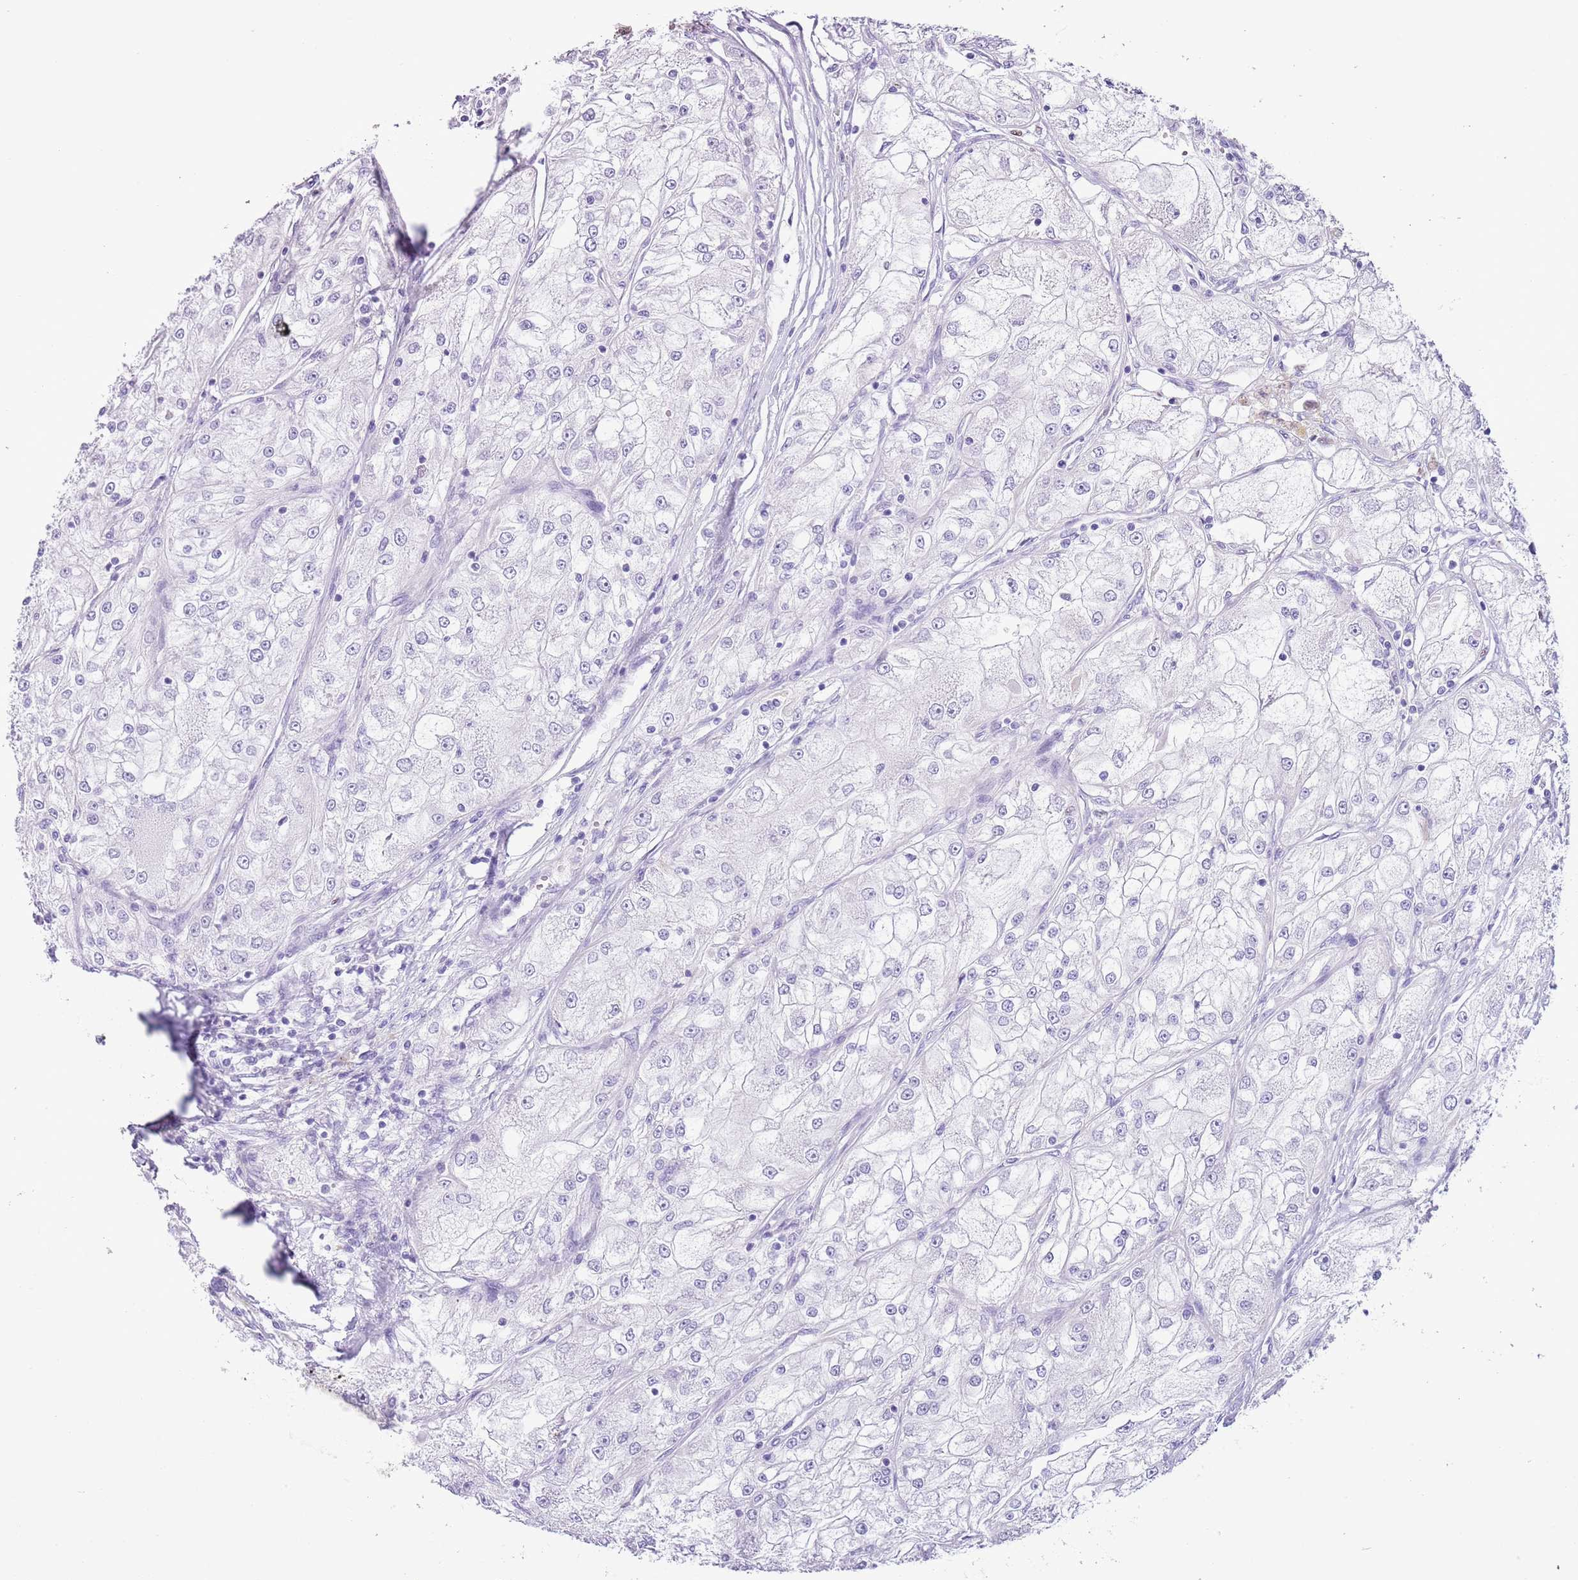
{"staining": {"intensity": "negative", "quantity": "none", "location": "none"}, "tissue": "renal cancer", "cell_type": "Tumor cells", "image_type": "cancer", "snomed": [{"axis": "morphology", "description": "Adenocarcinoma, NOS"}, {"axis": "topography", "description": "Kidney"}], "caption": "Renal adenocarcinoma was stained to show a protein in brown. There is no significant expression in tumor cells.", "gene": "SLC7A14", "patient": {"sex": "female", "age": 72}}